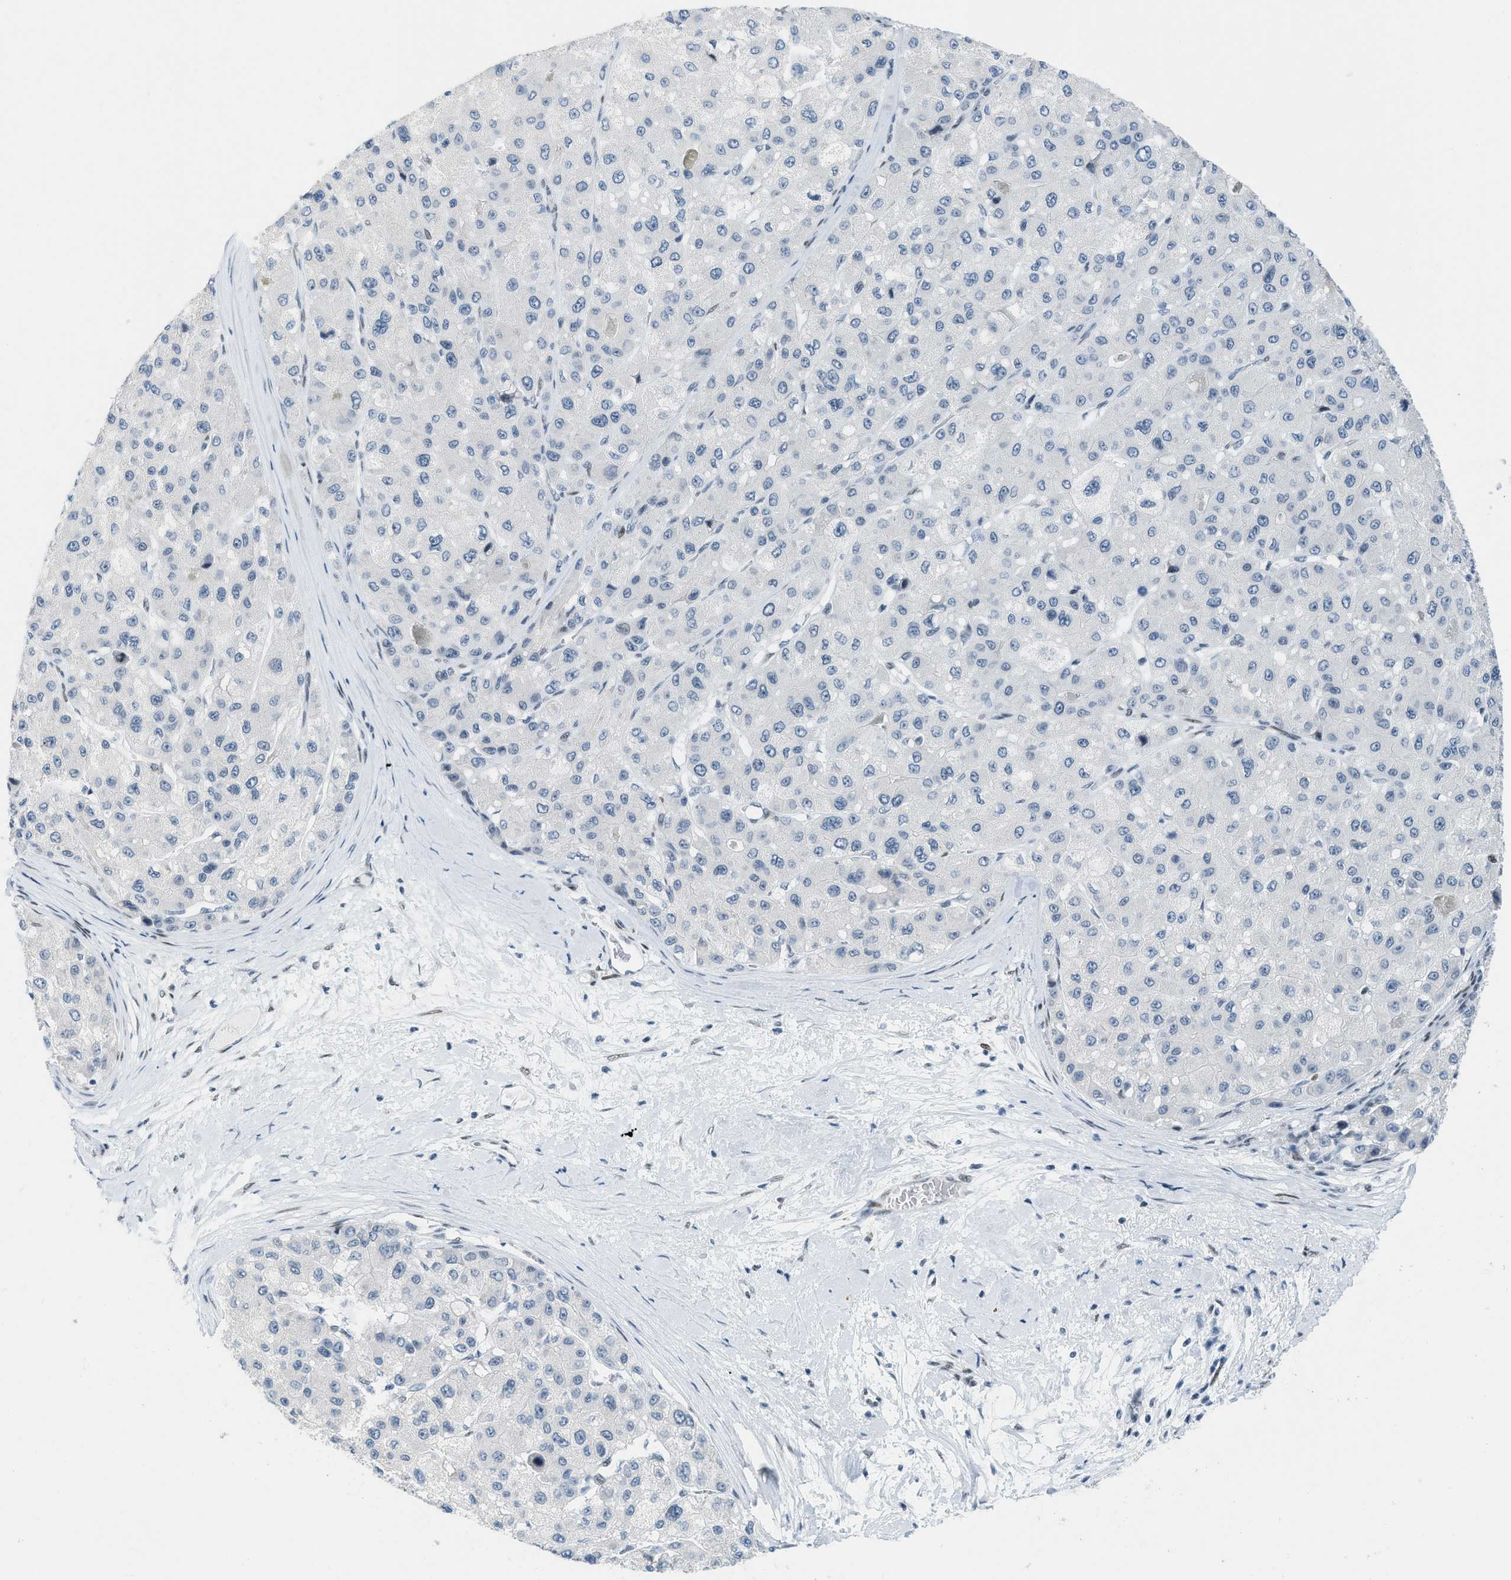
{"staining": {"intensity": "negative", "quantity": "none", "location": "none"}, "tissue": "liver cancer", "cell_type": "Tumor cells", "image_type": "cancer", "snomed": [{"axis": "morphology", "description": "Carcinoma, Hepatocellular, NOS"}, {"axis": "topography", "description": "Liver"}], "caption": "There is no significant positivity in tumor cells of liver cancer.", "gene": "PBX1", "patient": {"sex": "male", "age": 80}}